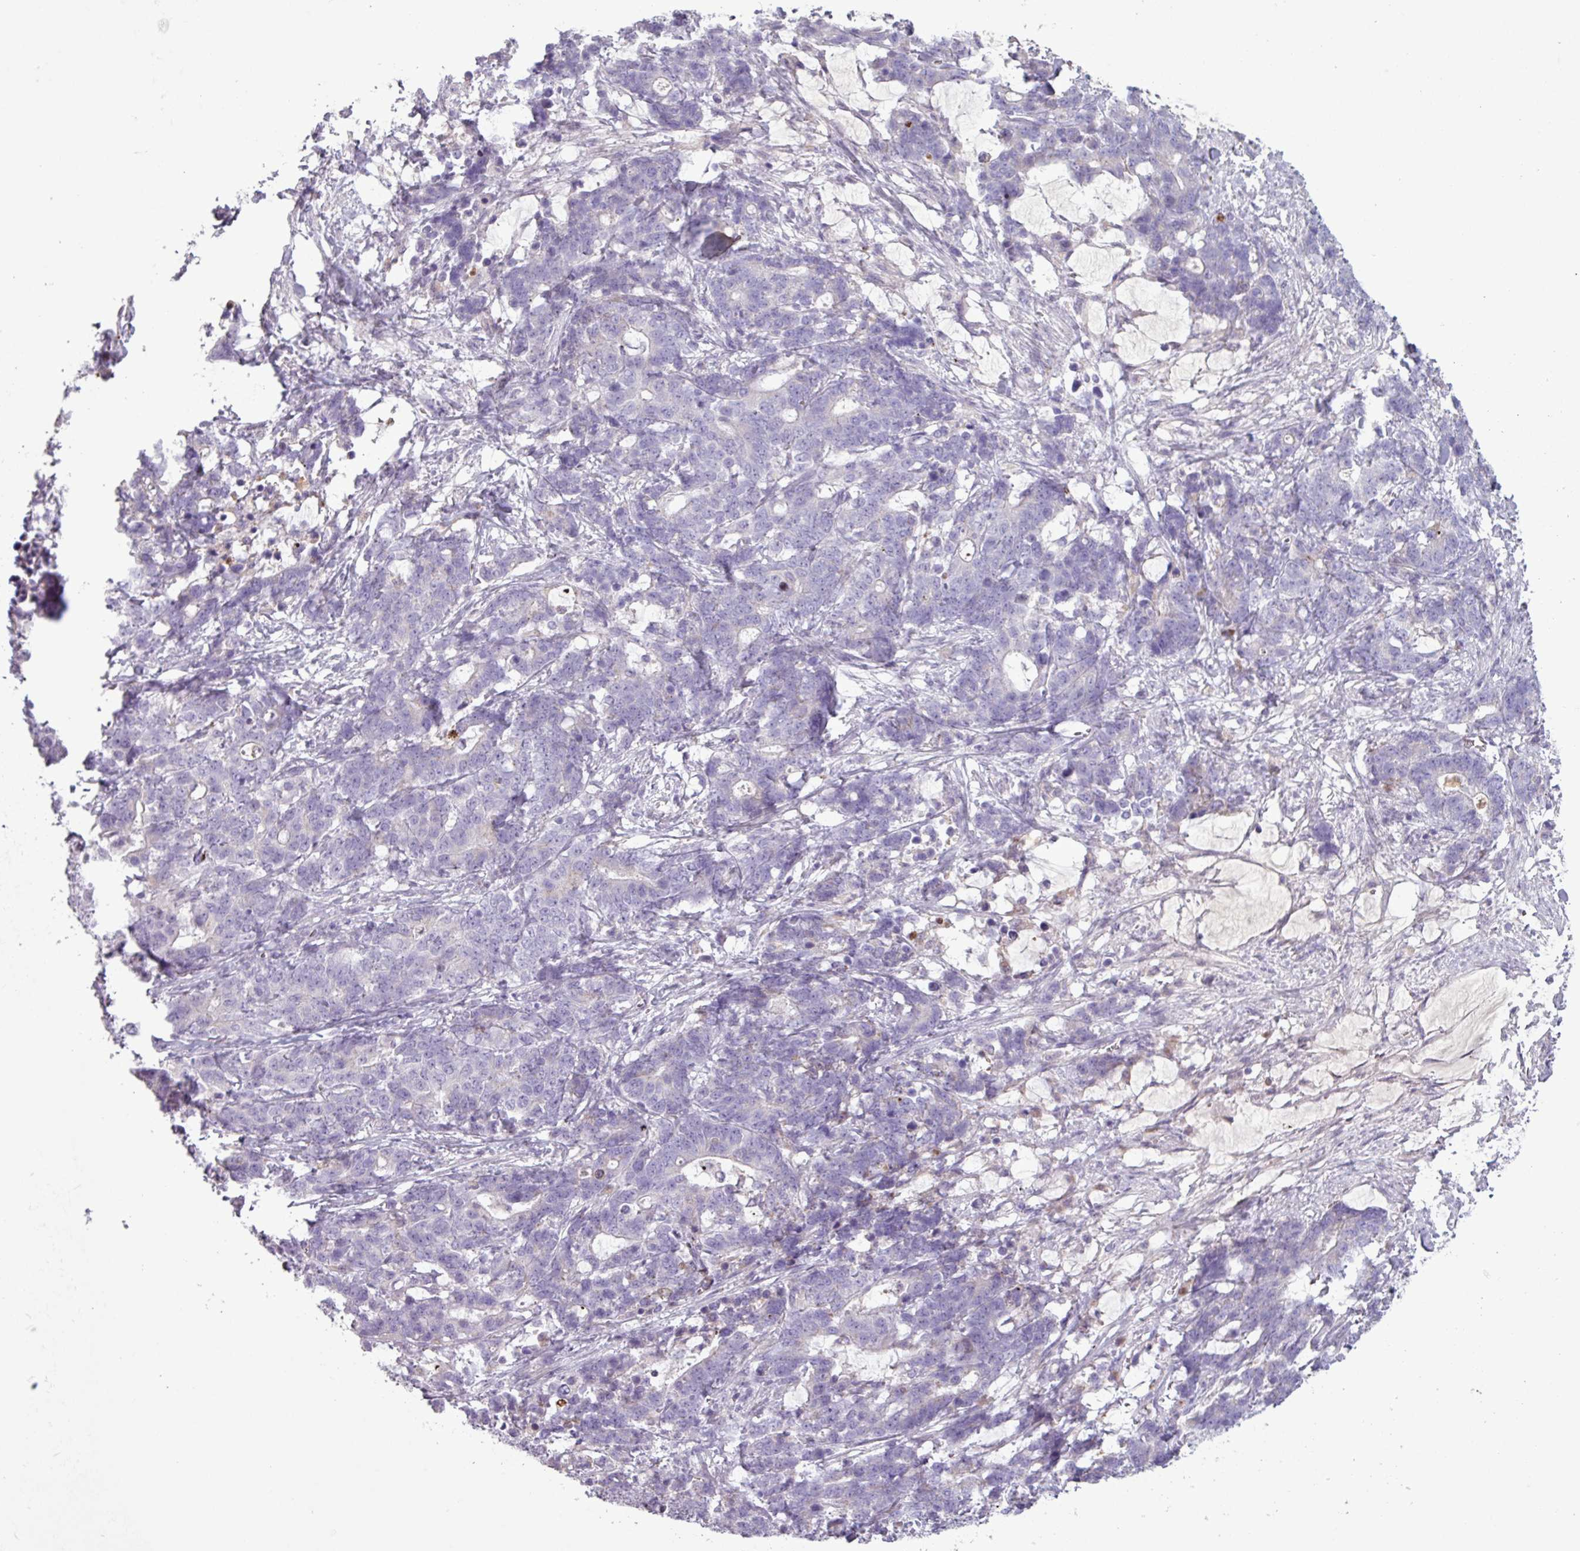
{"staining": {"intensity": "negative", "quantity": "none", "location": "none"}, "tissue": "stomach cancer", "cell_type": "Tumor cells", "image_type": "cancer", "snomed": [{"axis": "morphology", "description": "Normal tissue, NOS"}, {"axis": "morphology", "description": "Adenocarcinoma, NOS"}, {"axis": "topography", "description": "Stomach"}], "caption": "This is an IHC photomicrograph of human stomach adenocarcinoma. There is no expression in tumor cells.", "gene": "C4B", "patient": {"sex": "female", "age": 64}}